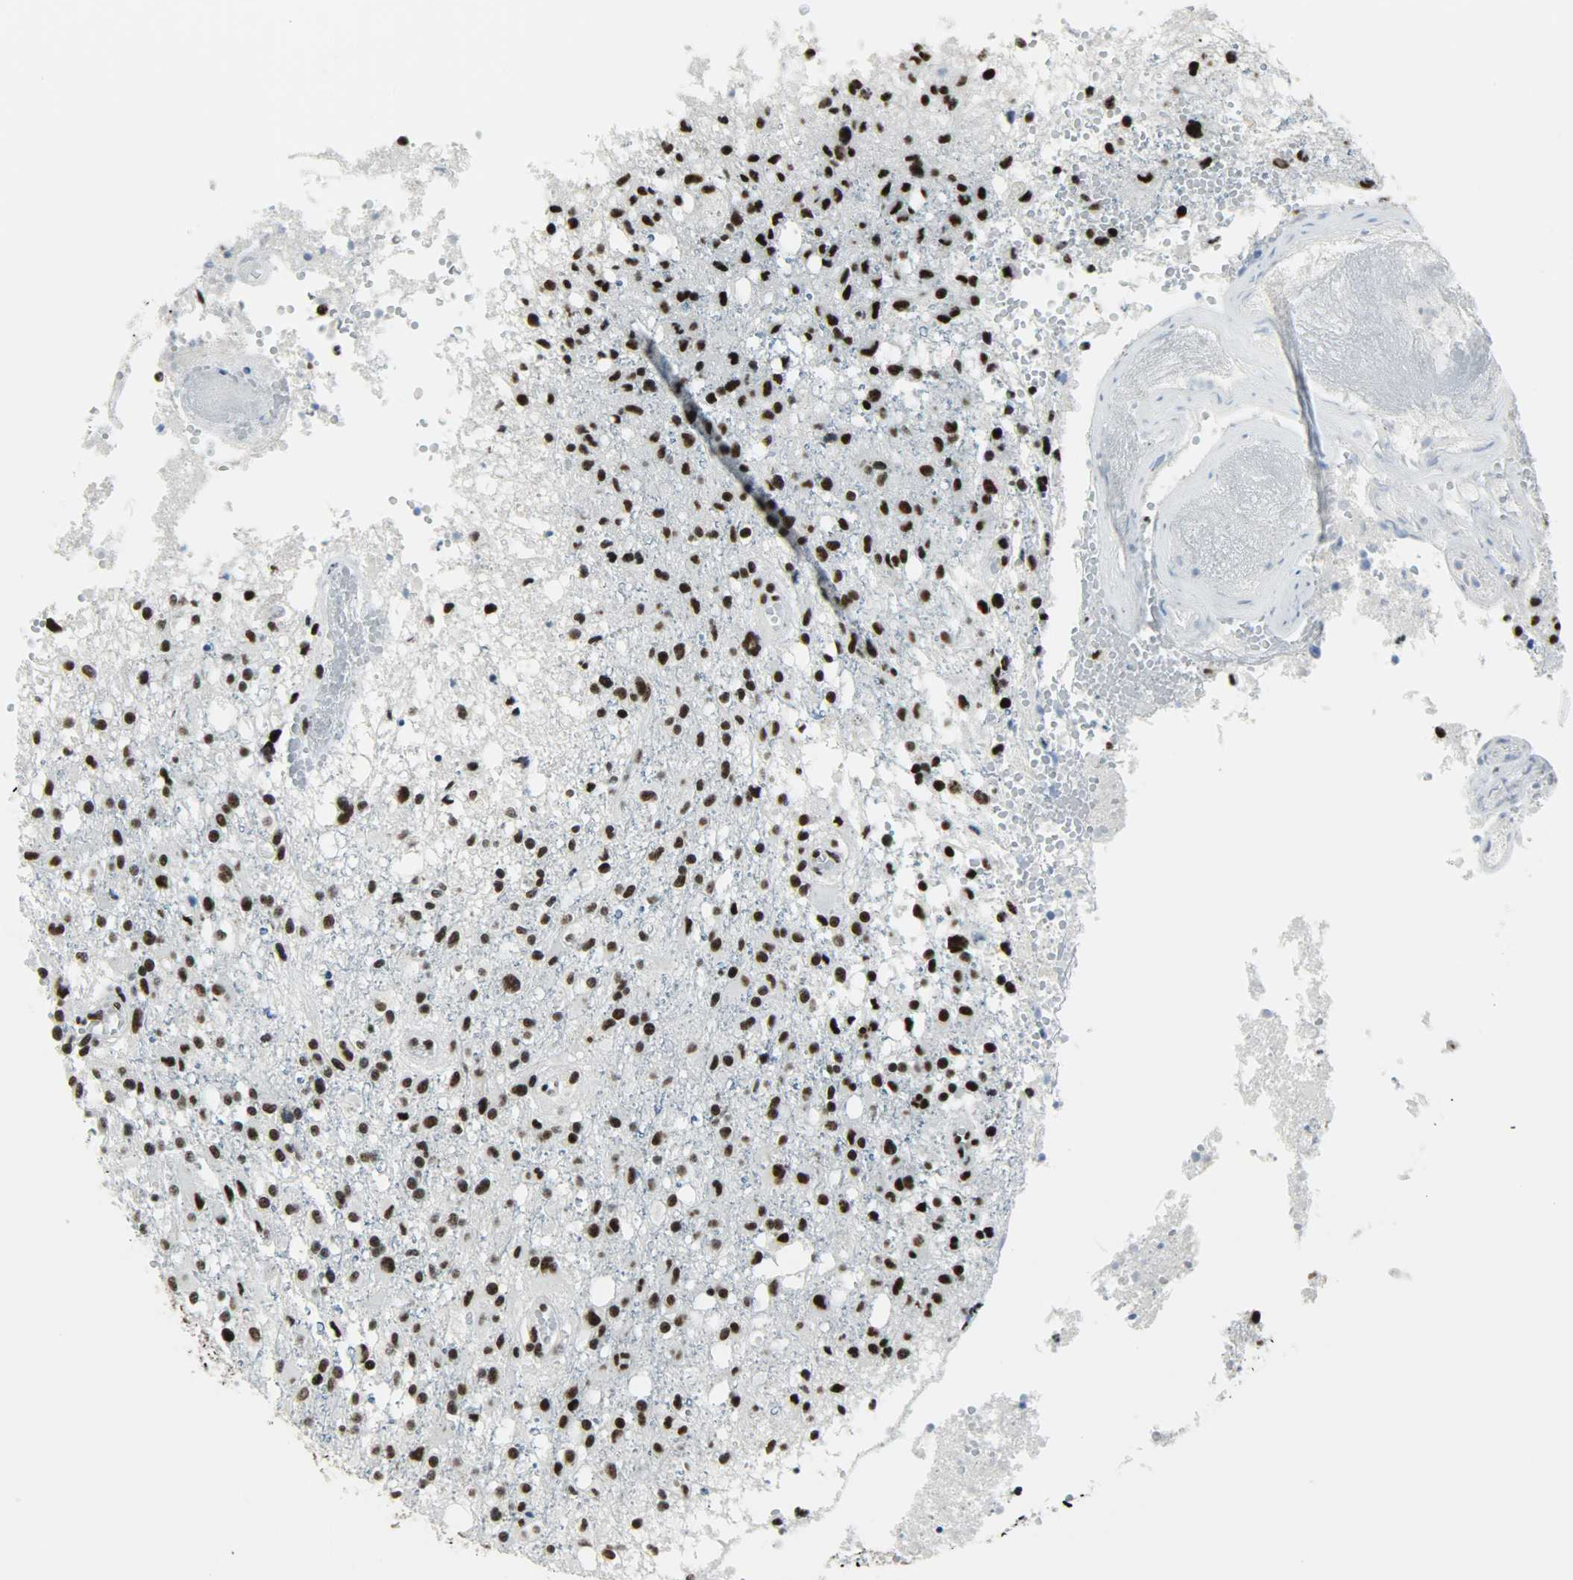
{"staining": {"intensity": "strong", "quantity": ">75%", "location": "nuclear"}, "tissue": "glioma", "cell_type": "Tumor cells", "image_type": "cancer", "snomed": [{"axis": "morphology", "description": "Glioma, malignant, High grade"}, {"axis": "topography", "description": "Cerebral cortex"}], "caption": "The photomicrograph displays staining of glioma, revealing strong nuclear protein expression (brown color) within tumor cells. The staining was performed using DAB (3,3'-diaminobenzidine) to visualize the protein expression in brown, while the nuclei were stained in blue with hematoxylin (Magnification: 20x).", "gene": "SNRPA", "patient": {"sex": "male", "age": 76}}